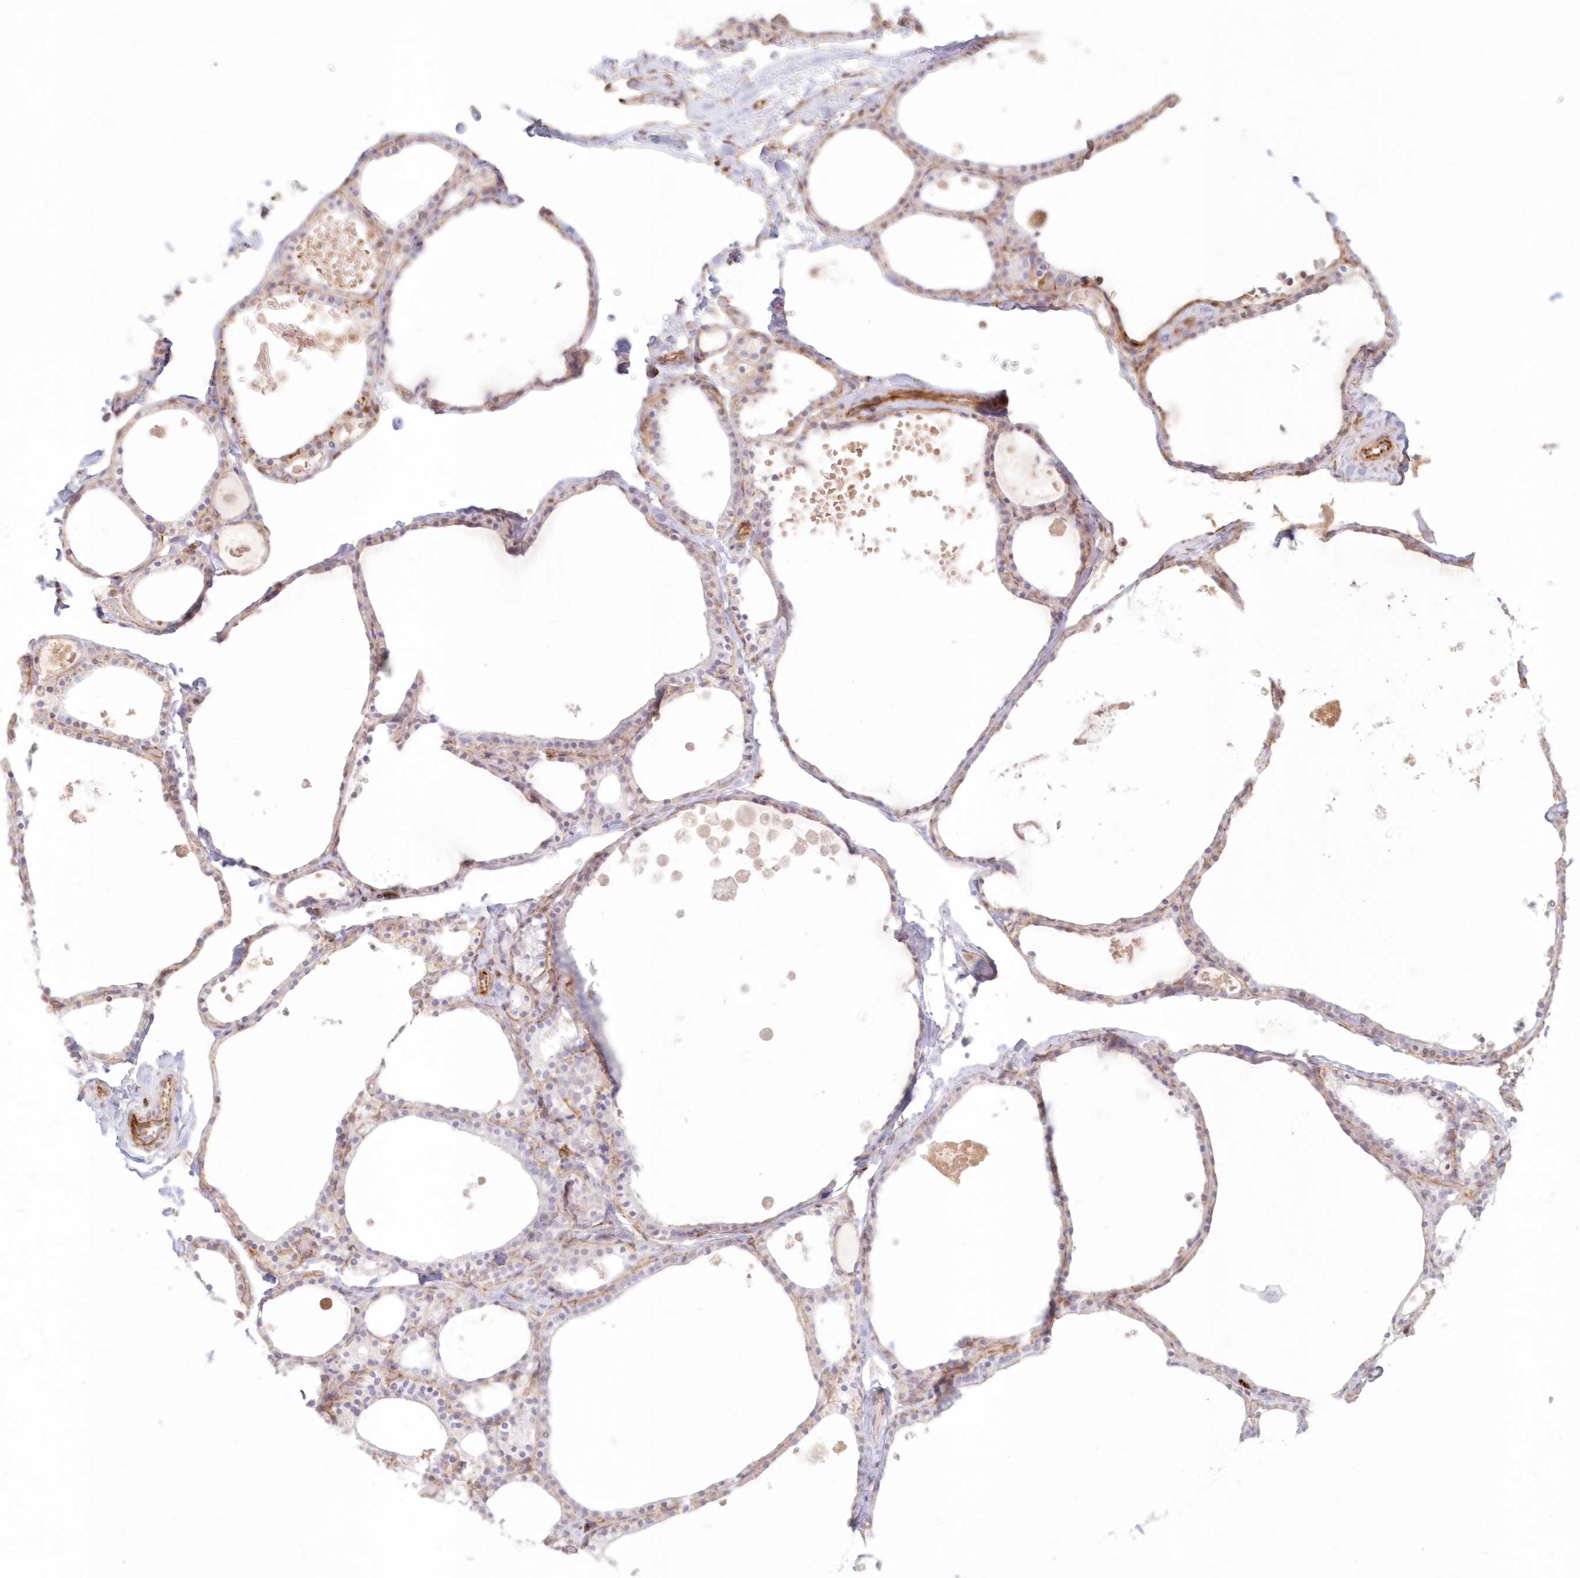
{"staining": {"intensity": "weak", "quantity": "<25%", "location": "cytoplasmic/membranous"}, "tissue": "thyroid gland", "cell_type": "Glandular cells", "image_type": "normal", "snomed": [{"axis": "morphology", "description": "Normal tissue, NOS"}, {"axis": "topography", "description": "Thyroid gland"}], "caption": "There is no significant staining in glandular cells of thyroid gland. Brightfield microscopy of immunohistochemistry stained with DAB (3,3'-diaminobenzidine) (brown) and hematoxylin (blue), captured at high magnification.", "gene": "DMRTB1", "patient": {"sex": "male", "age": 56}}